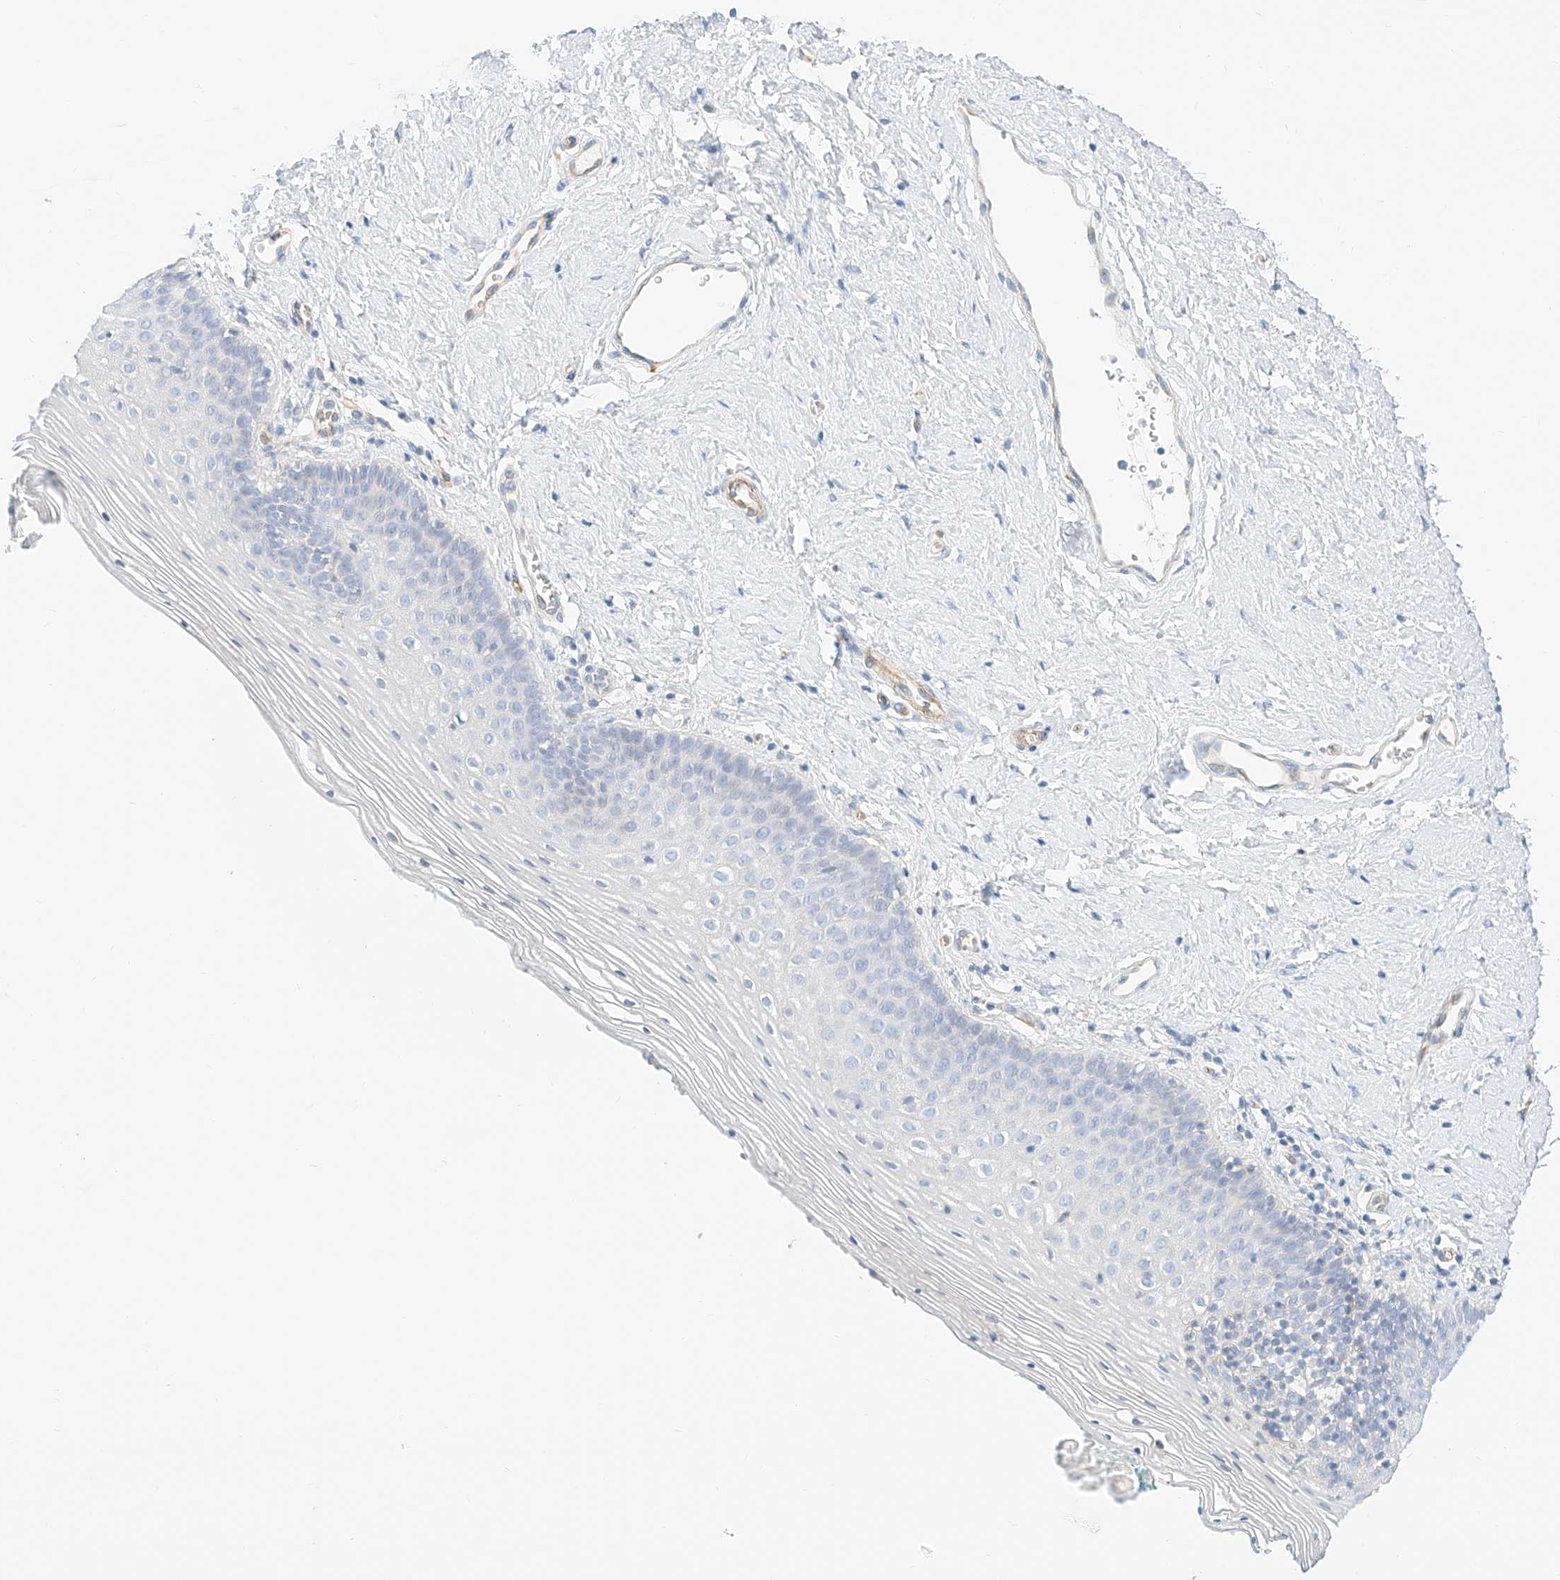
{"staining": {"intensity": "negative", "quantity": "none", "location": "none"}, "tissue": "vagina", "cell_type": "Squamous epithelial cells", "image_type": "normal", "snomed": [{"axis": "morphology", "description": "Normal tissue, NOS"}, {"axis": "topography", "description": "Vagina"}], "caption": "This image is of normal vagina stained with IHC to label a protein in brown with the nuclei are counter-stained blue. There is no expression in squamous epithelial cells.", "gene": "CDCP2", "patient": {"sex": "female", "age": 32}}